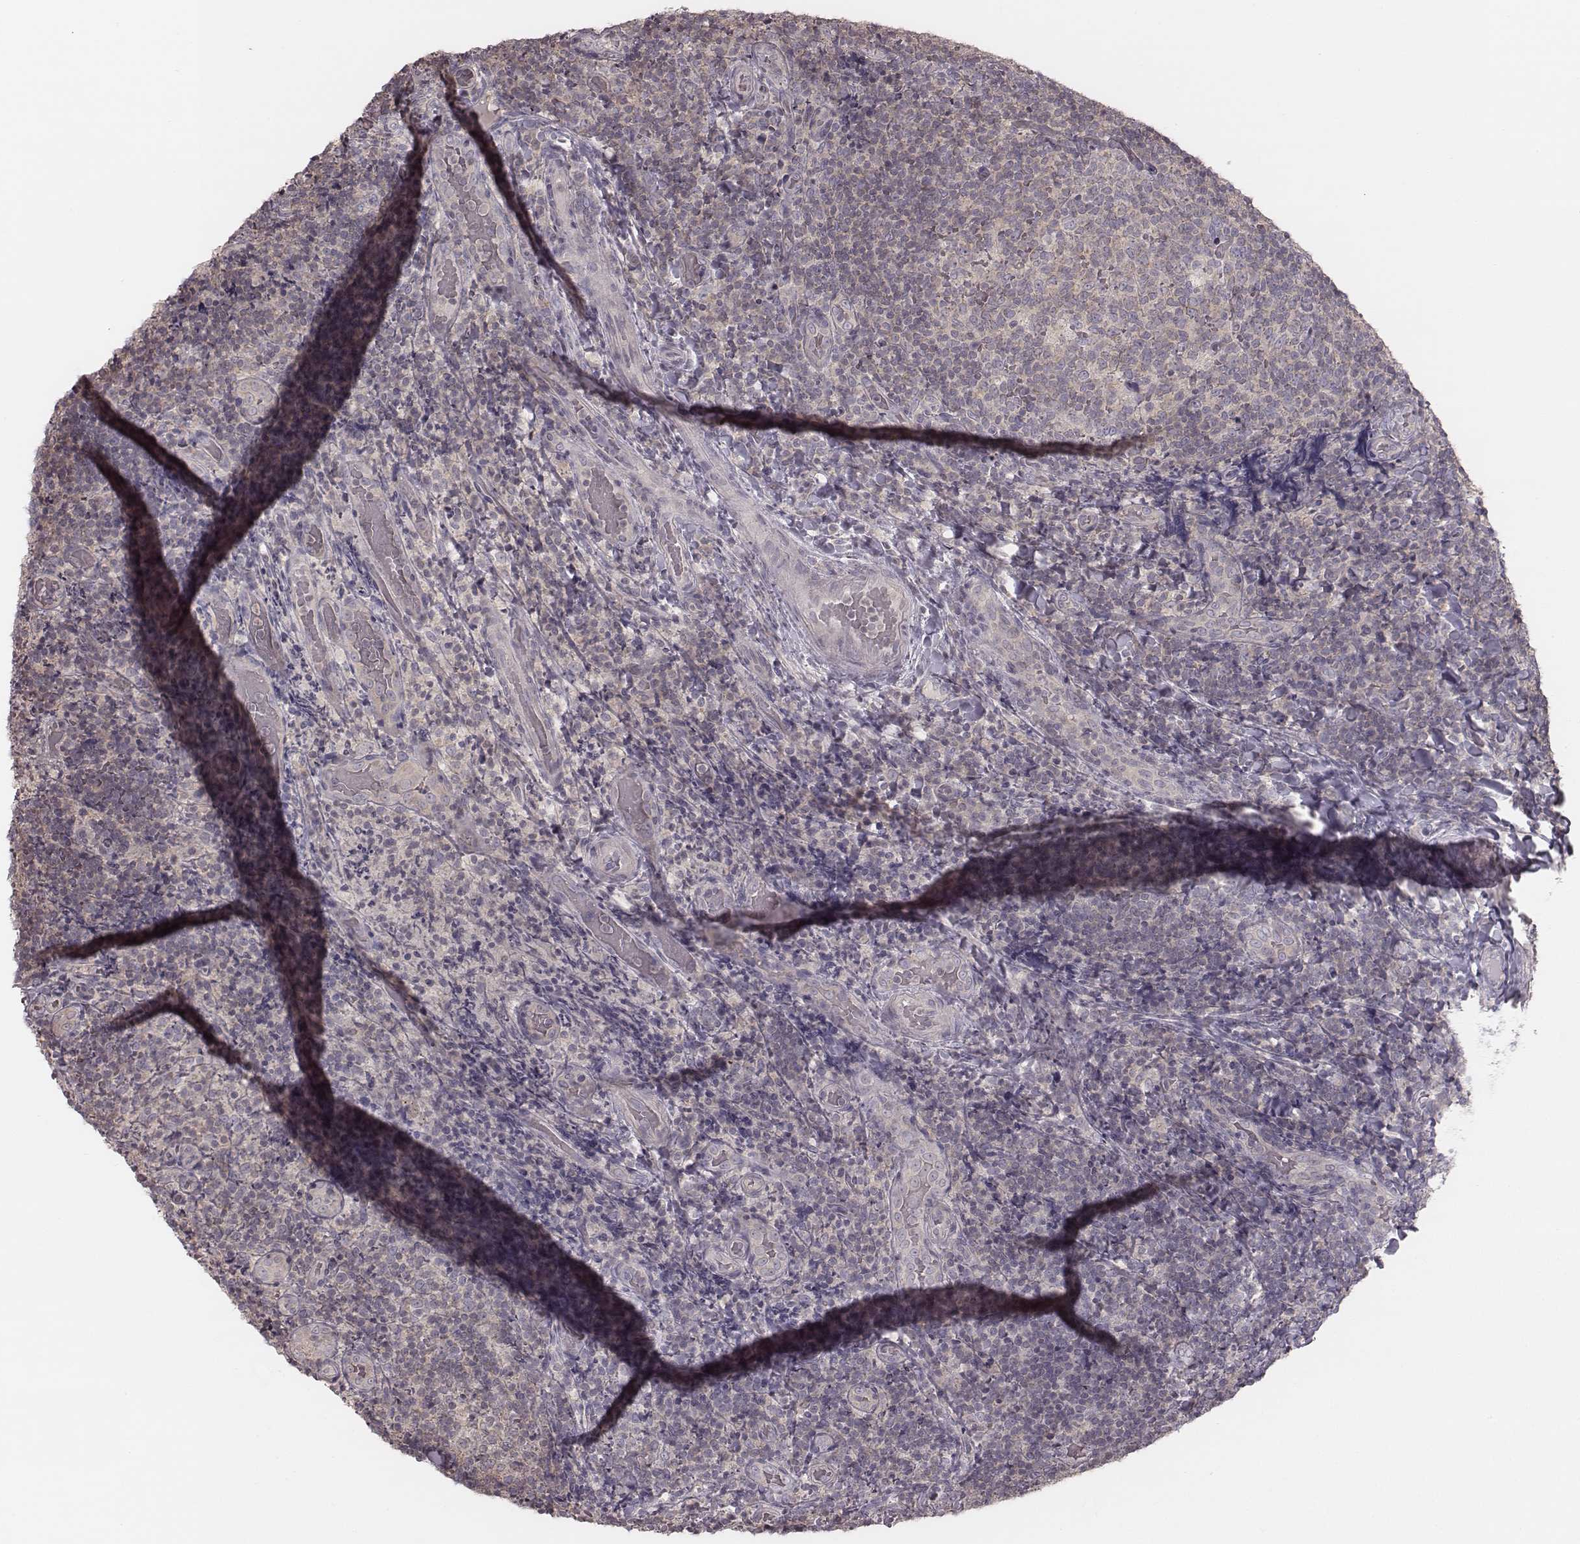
{"staining": {"intensity": "weak", "quantity": ">75%", "location": "cytoplasmic/membranous"}, "tissue": "tonsil", "cell_type": "Germinal center cells", "image_type": "normal", "snomed": [{"axis": "morphology", "description": "Normal tissue, NOS"}, {"axis": "topography", "description": "Tonsil"}], "caption": "Tonsil was stained to show a protein in brown. There is low levels of weak cytoplasmic/membranous positivity in about >75% of germinal center cells. The protein is stained brown, and the nuclei are stained in blue (DAB (3,3'-diaminobenzidine) IHC with brightfield microscopy, high magnification).", "gene": "TDRD5", "patient": {"sex": "male", "age": 17}}